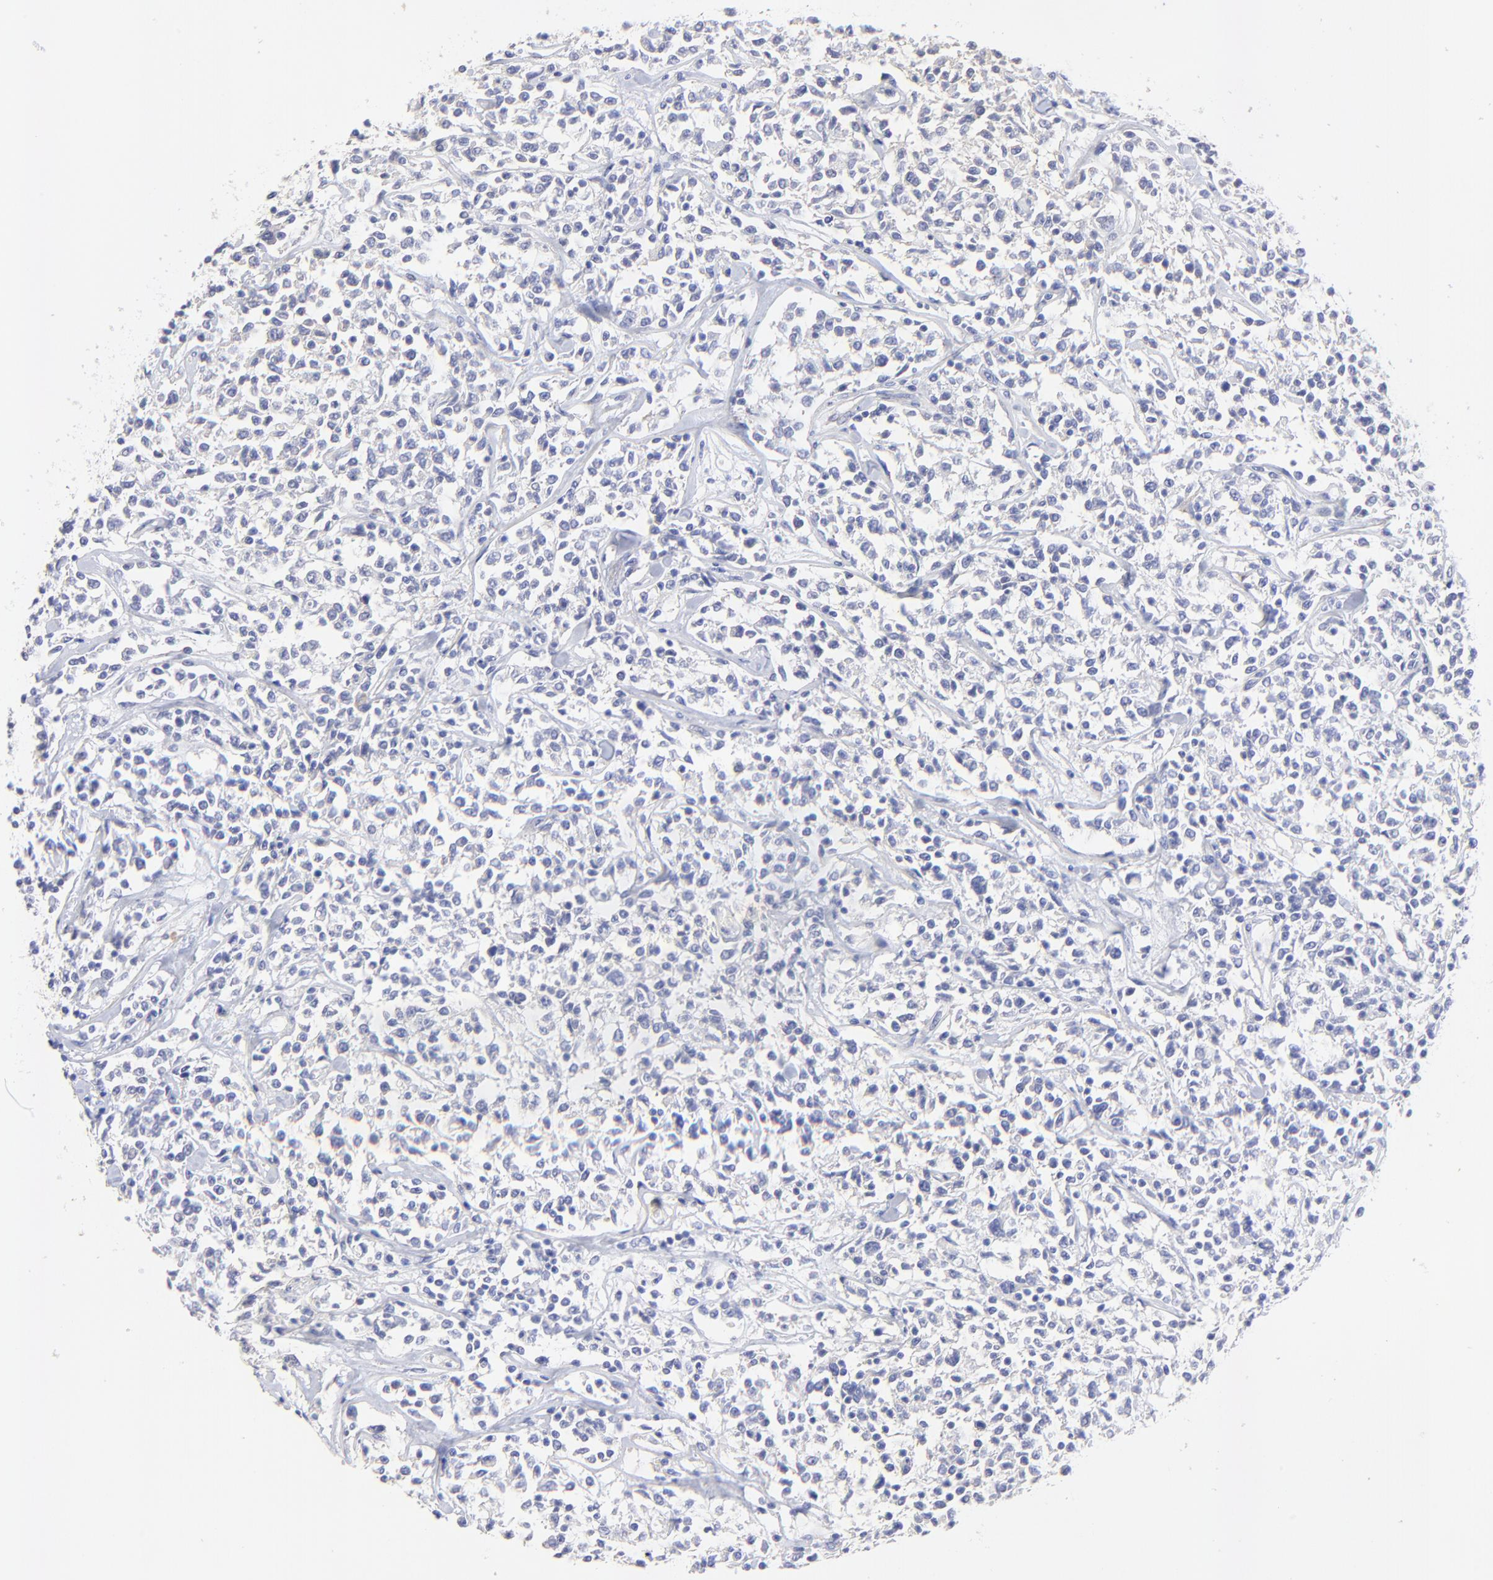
{"staining": {"intensity": "negative", "quantity": "none", "location": "none"}, "tissue": "lymphoma", "cell_type": "Tumor cells", "image_type": "cancer", "snomed": [{"axis": "morphology", "description": "Malignant lymphoma, non-Hodgkin's type, Low grade"}, {"axis": "topography", "description": "Small intestine"}], "caption": "The IHC micrograph has no significant staining in tumor cells of malignant lymphoma, non-Hodgkin's type (low-grade) tissue.", "gene": "LHFPL1", "patient": {"sex": "female", "age": 59}}